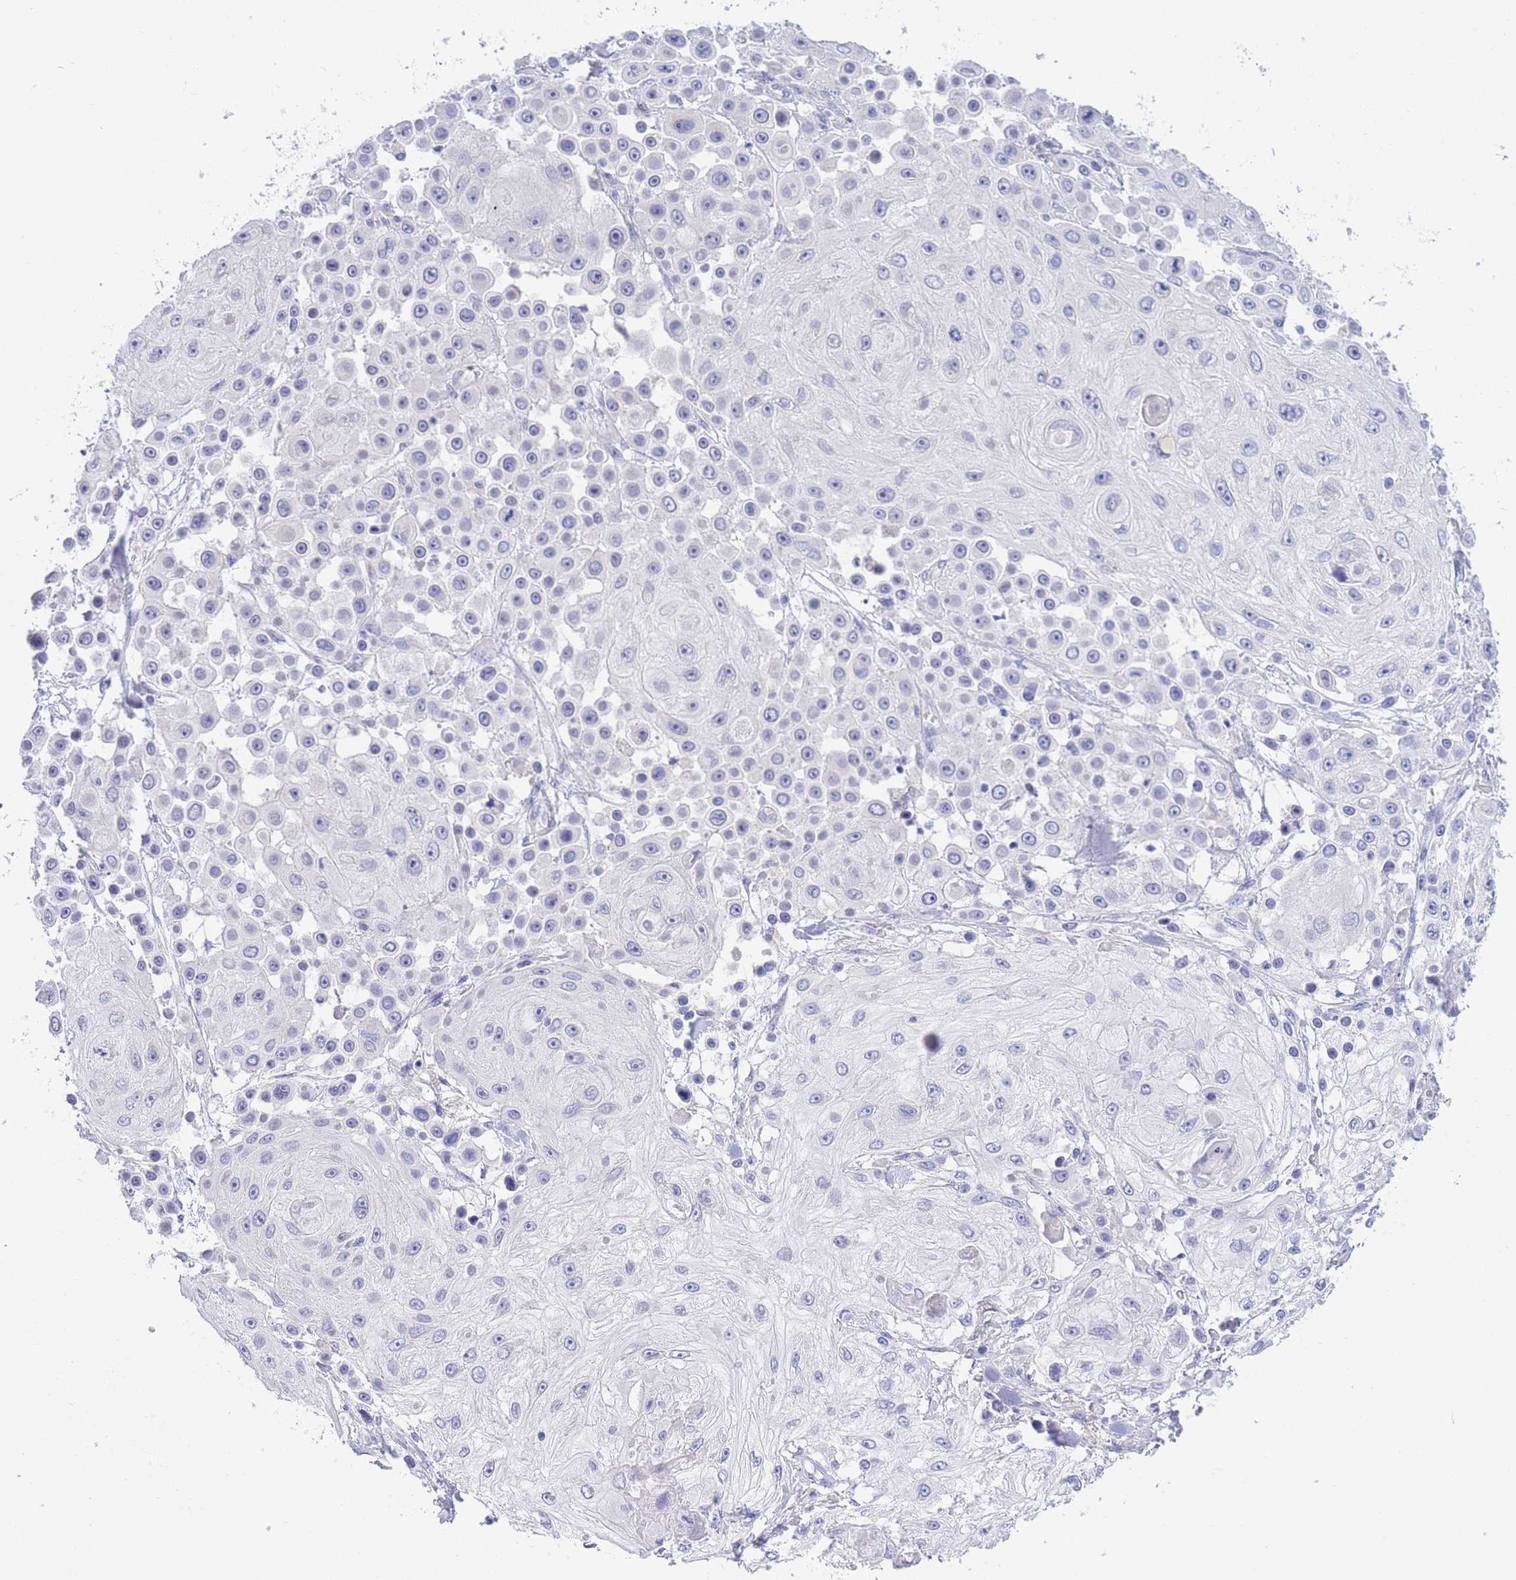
{"staining": {"intensity": "negative", "quantity": "none", "location": "none"}, "tissue": "skin cancer", "cell_type": "Tumor cells", "image_type": "cancer", "snomed": [{"axis": "morphology", "description": "Squamous cell carcinoma, NOS"}, {"axis": "topography", "description": "Skin"}], "caption": "Squamous cell carcinoma (skin) stained for a protein using IHC exhibits no positivity tumor cells.", "gene": "PCDHB3", "patient": {"sex": "male", "age": 67}}